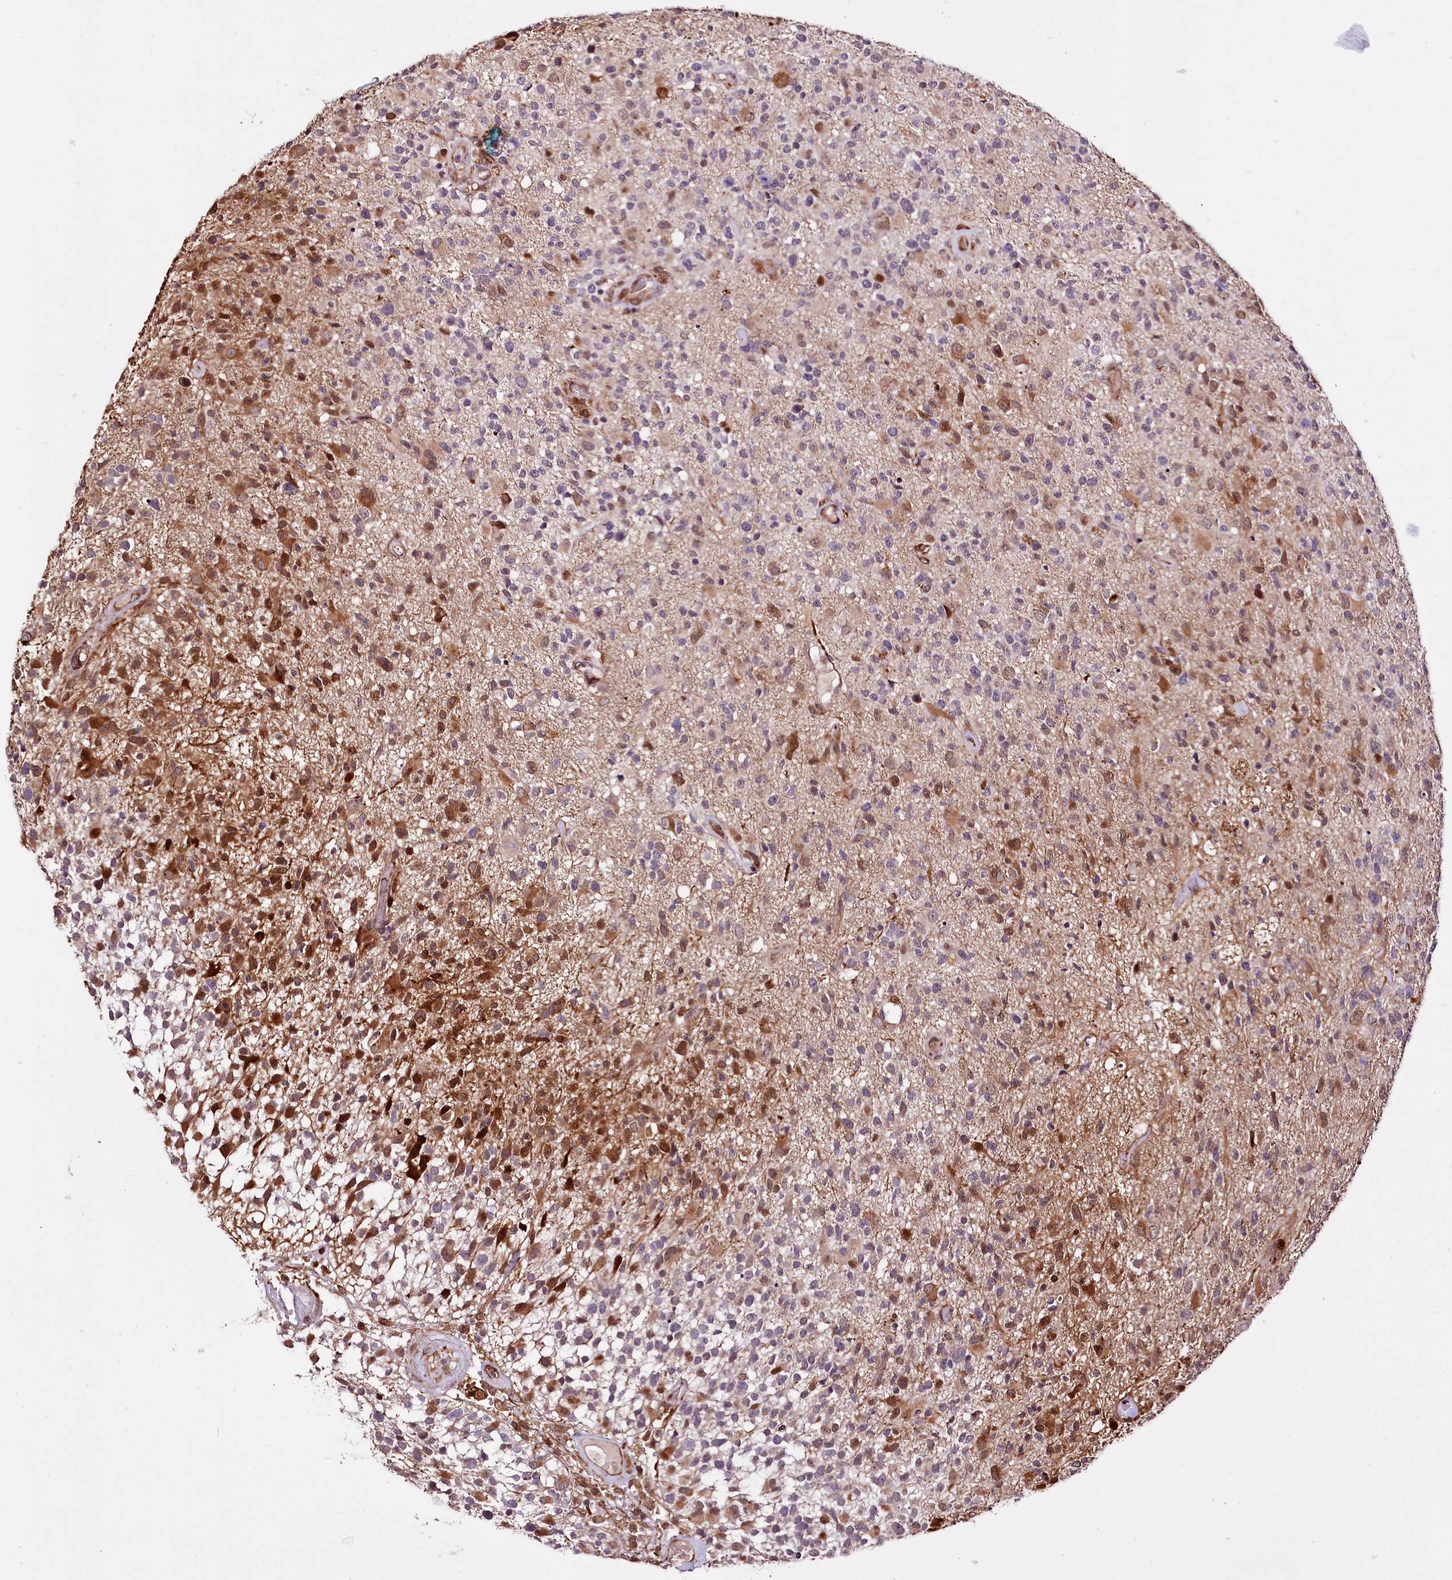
{"staining": {"intensity": "moderate", "quantity": "<25%", "location": "cytoplasmic/membranous,nuclear"}, "tissue": "glioma", "cell_type": "Tumor cells", "image_type": "cancer", "snomed": [{"axis": "morphology", "description": "Glioma, malignant, High grade"}, {"axis": "morphology", "description": "Glioblastoma, NOS"}, {"axis": "topography", "description": "Brain"}], "caption": "A brown stain labels moderate cytoplasmic/membranous and nuclear expression of a protein in human glioblastoma tumor cells.", "gene": "CUTC", "patient": {"sex": "male", "age": 60}}